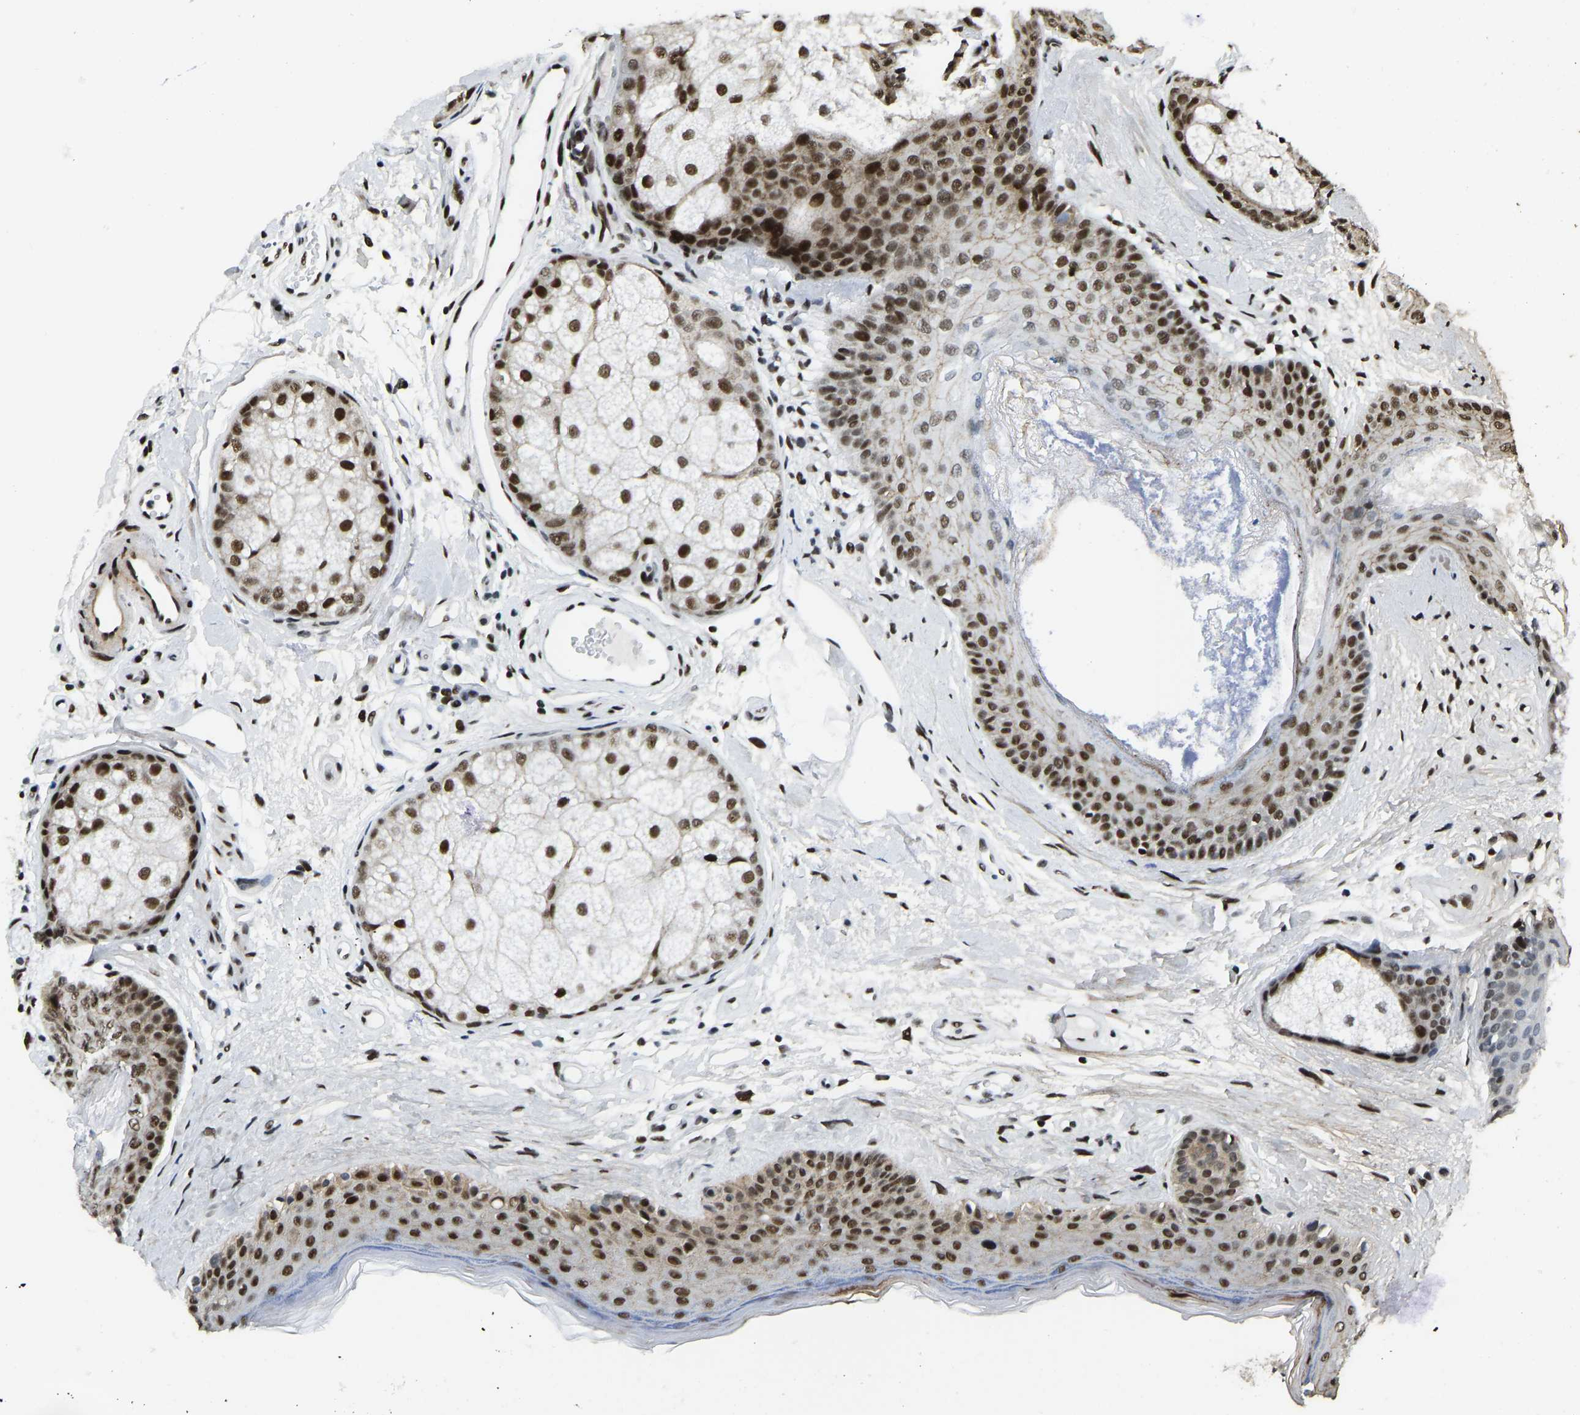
{"staining": {"intensity": "strong", "quantity": ">75%", "location": "nuclear"}, "tissue": "oral mucosa", "cell_type": "Squamous epithelial cells", "image_type": "normal", "snomed": [{"axis": "morphology", "description": "Normal tissue, NOS"}, {"axis": "topography", "description": "Skin"}, {"axis": "topography", "description": "Oral tissue"}], "caption": "A histopathology image showing strong nuclear staining in approximately >75% of squamous epithelial cells in benign oral mucosa, as visualized by brown immunohistochemical staining.", "gene": "FOXK1", "patient": {"sex": "male", "age": 84}}